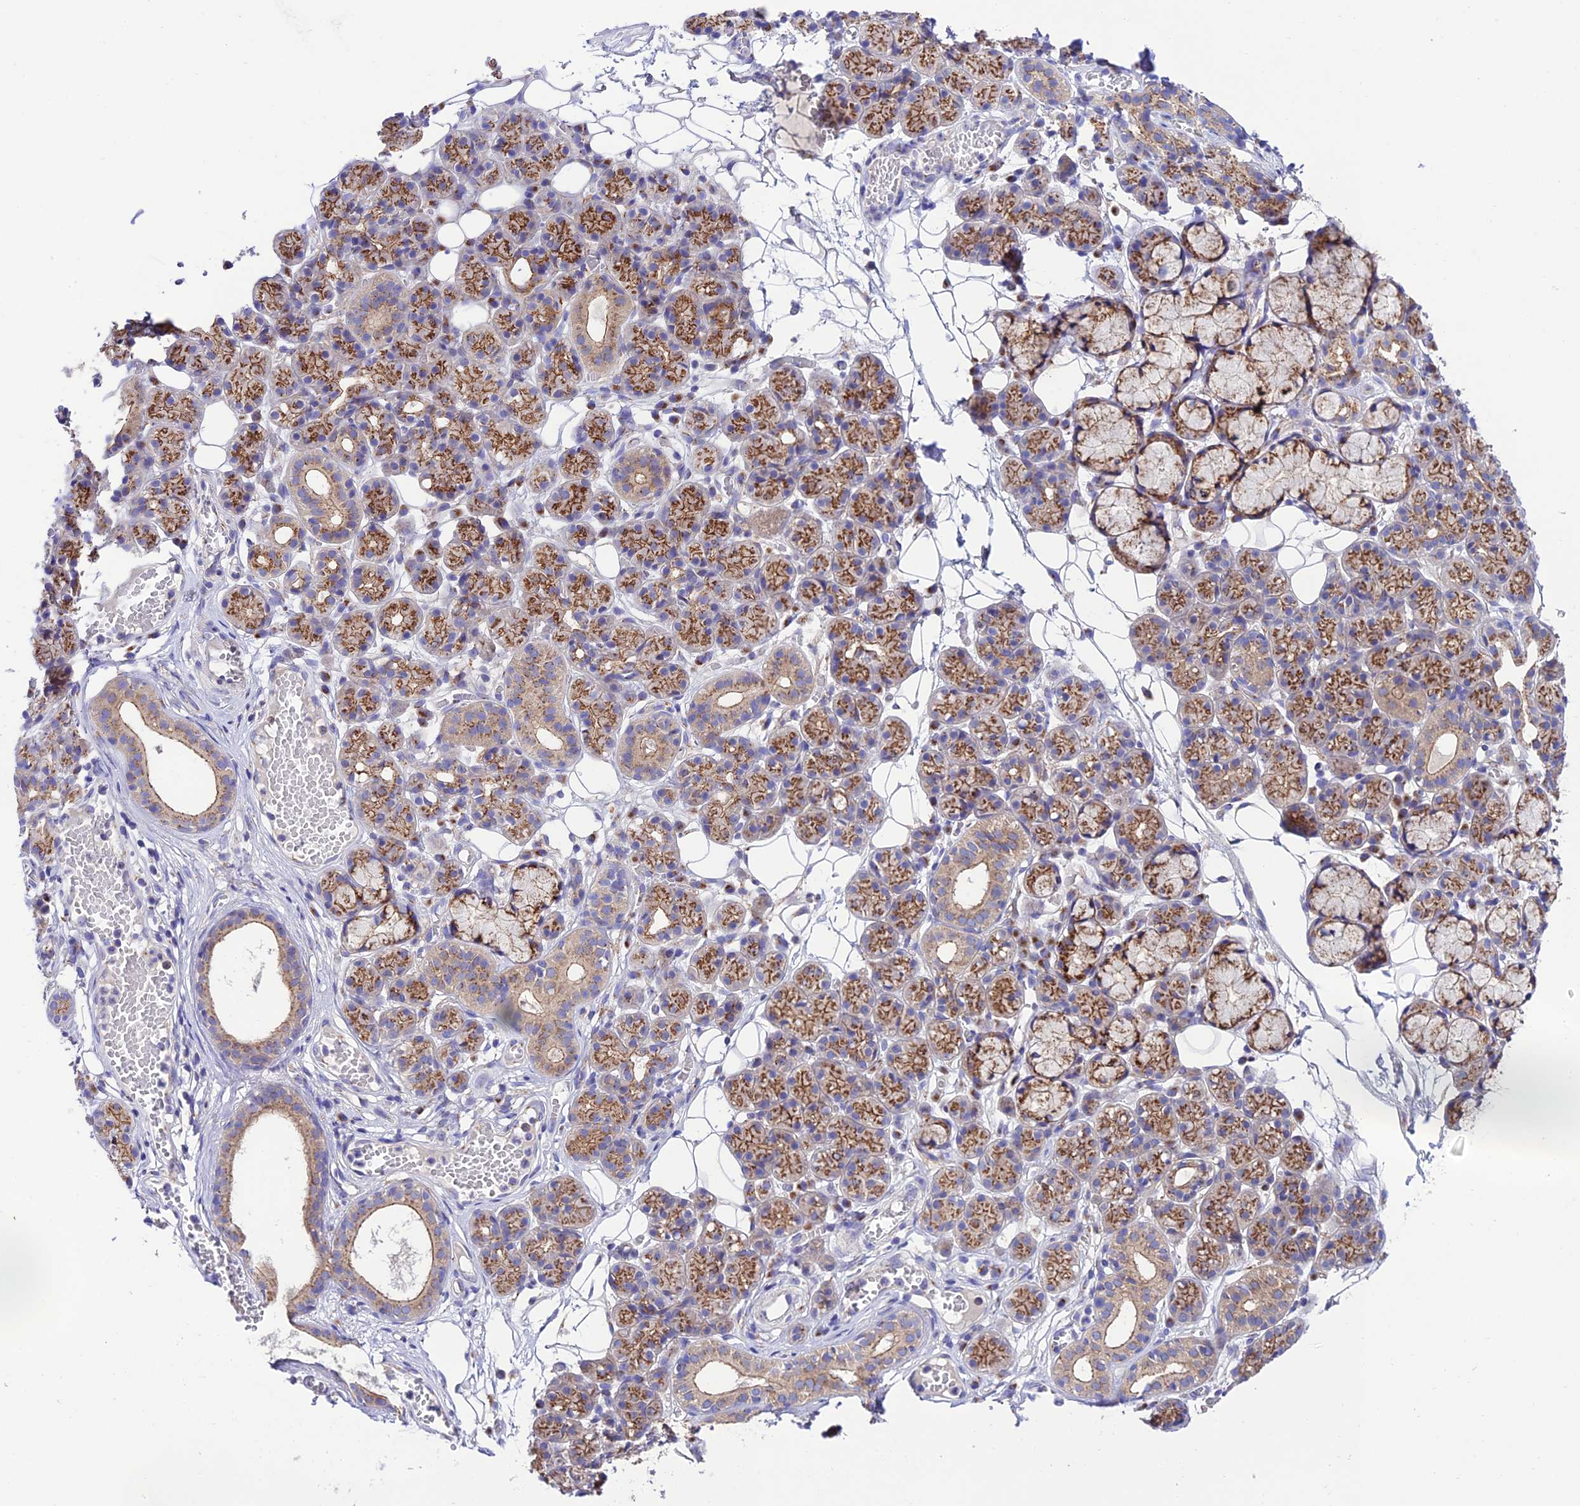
{"staining": {"intensity": "strong", "quantity": "25%-75%", "location": "cytoplasmic/membranous"}, "tissue": "salivary gland", "cell_type": "Glandular cells", "image_type": "normal", "snomed": [{"axis": "morphology", "description": "Normal tissue, NOS"}, {"axis": "topography", "description": "Salivary gland"}], "caption": "This is an image of IHC staining of unremarkable salivary gland, which shows strong staining in the cytoplasmic/membranous of glandular cells.", "gene": "LACTB2", "patient": {"sex": "male", "age": 63}}